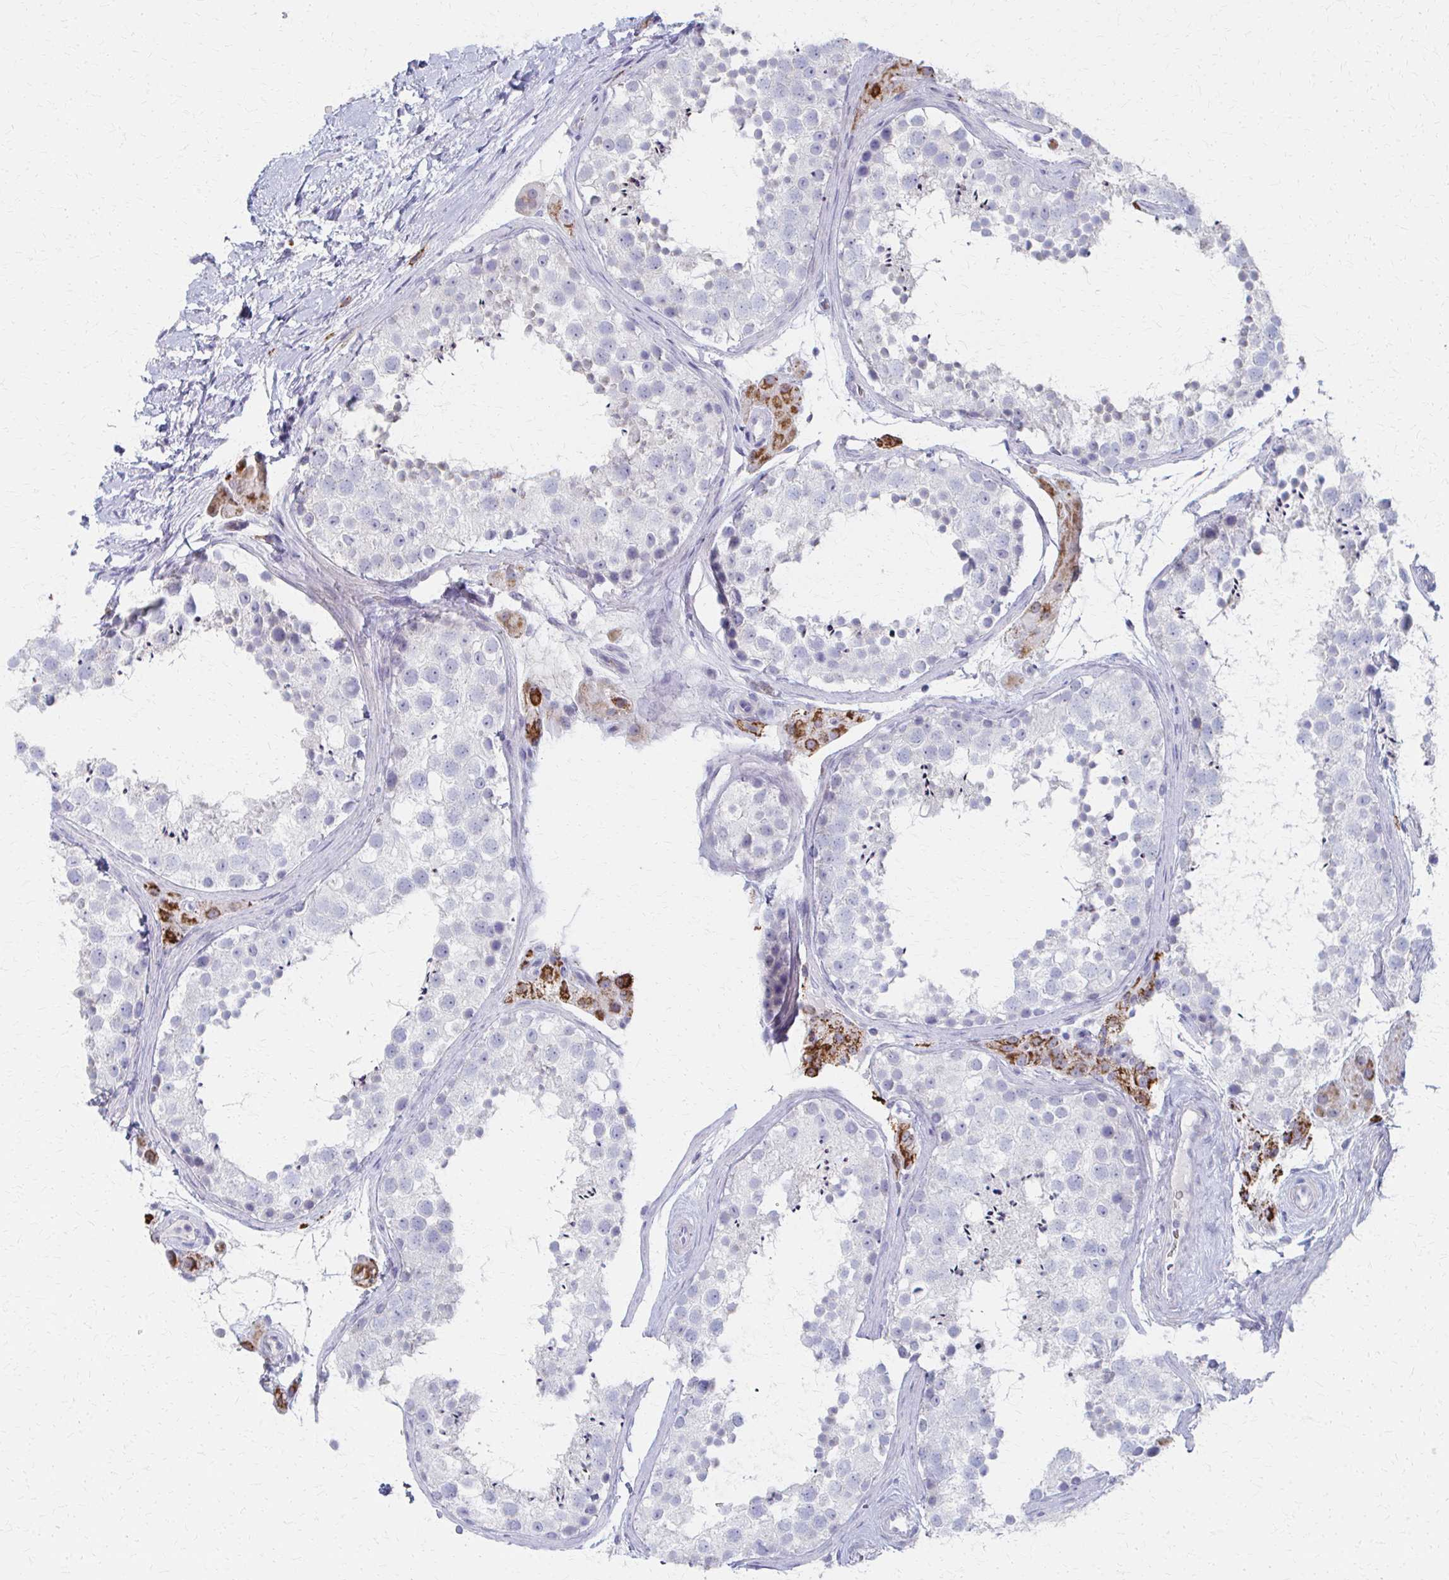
{"staining": {"intensity": "negative", "quantity": "none", "location": "none"}, "tissue": "testis", "cell_type": "Cells in seminiferous ducts", "image_type": "normal", "snomed": [{"axis": "morphology", "description": "Normal tissue, NOS"}, {"axis": "topography", "description": "Testis"}], "caption": "This is a micrograph of IHC staining of normal testis, which shows no positivity in cells in seminiferous ducts.", "gene": "MS4A2", "patient": {"sex": "male", "age": 41}}